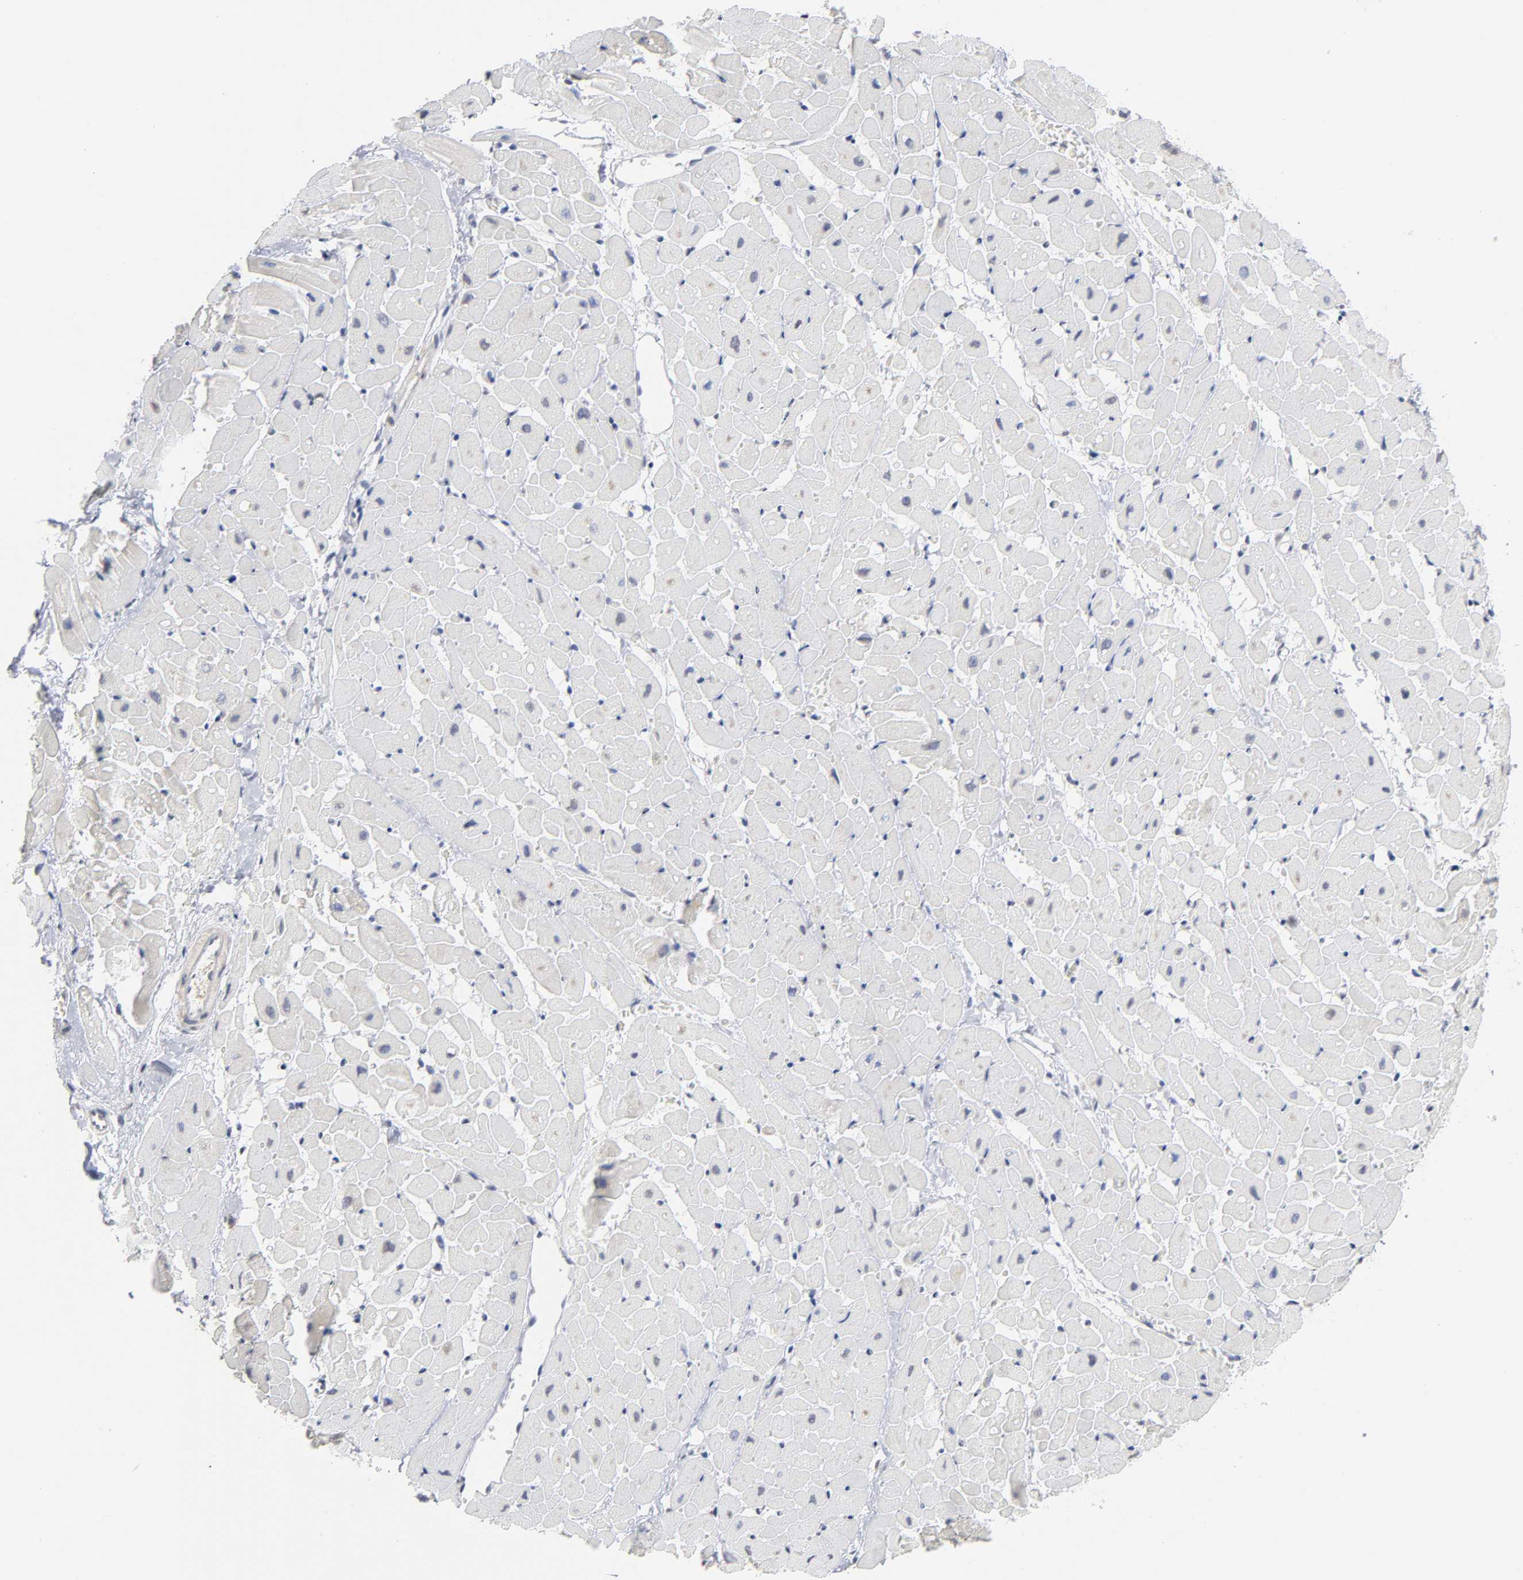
{"staining": {"intensity": "negative", "quantity": "none", "location": "none"}, "tissue": "heart muscle", "cell_type": "Cardiomyocytes", "image_type": "normal", "snomed": [{"axis": "morphology", "description": "Normal tissue, NOS"}, {"axis": "topography", "description": "Heart"}], "caption": "Heart muscle stained for a protein using immunohistochemistry (IHC) exhibits no positivity cardiomyocytes.", "gene": "CRABP2", "patient": {"sex": "male", "age": 45}}